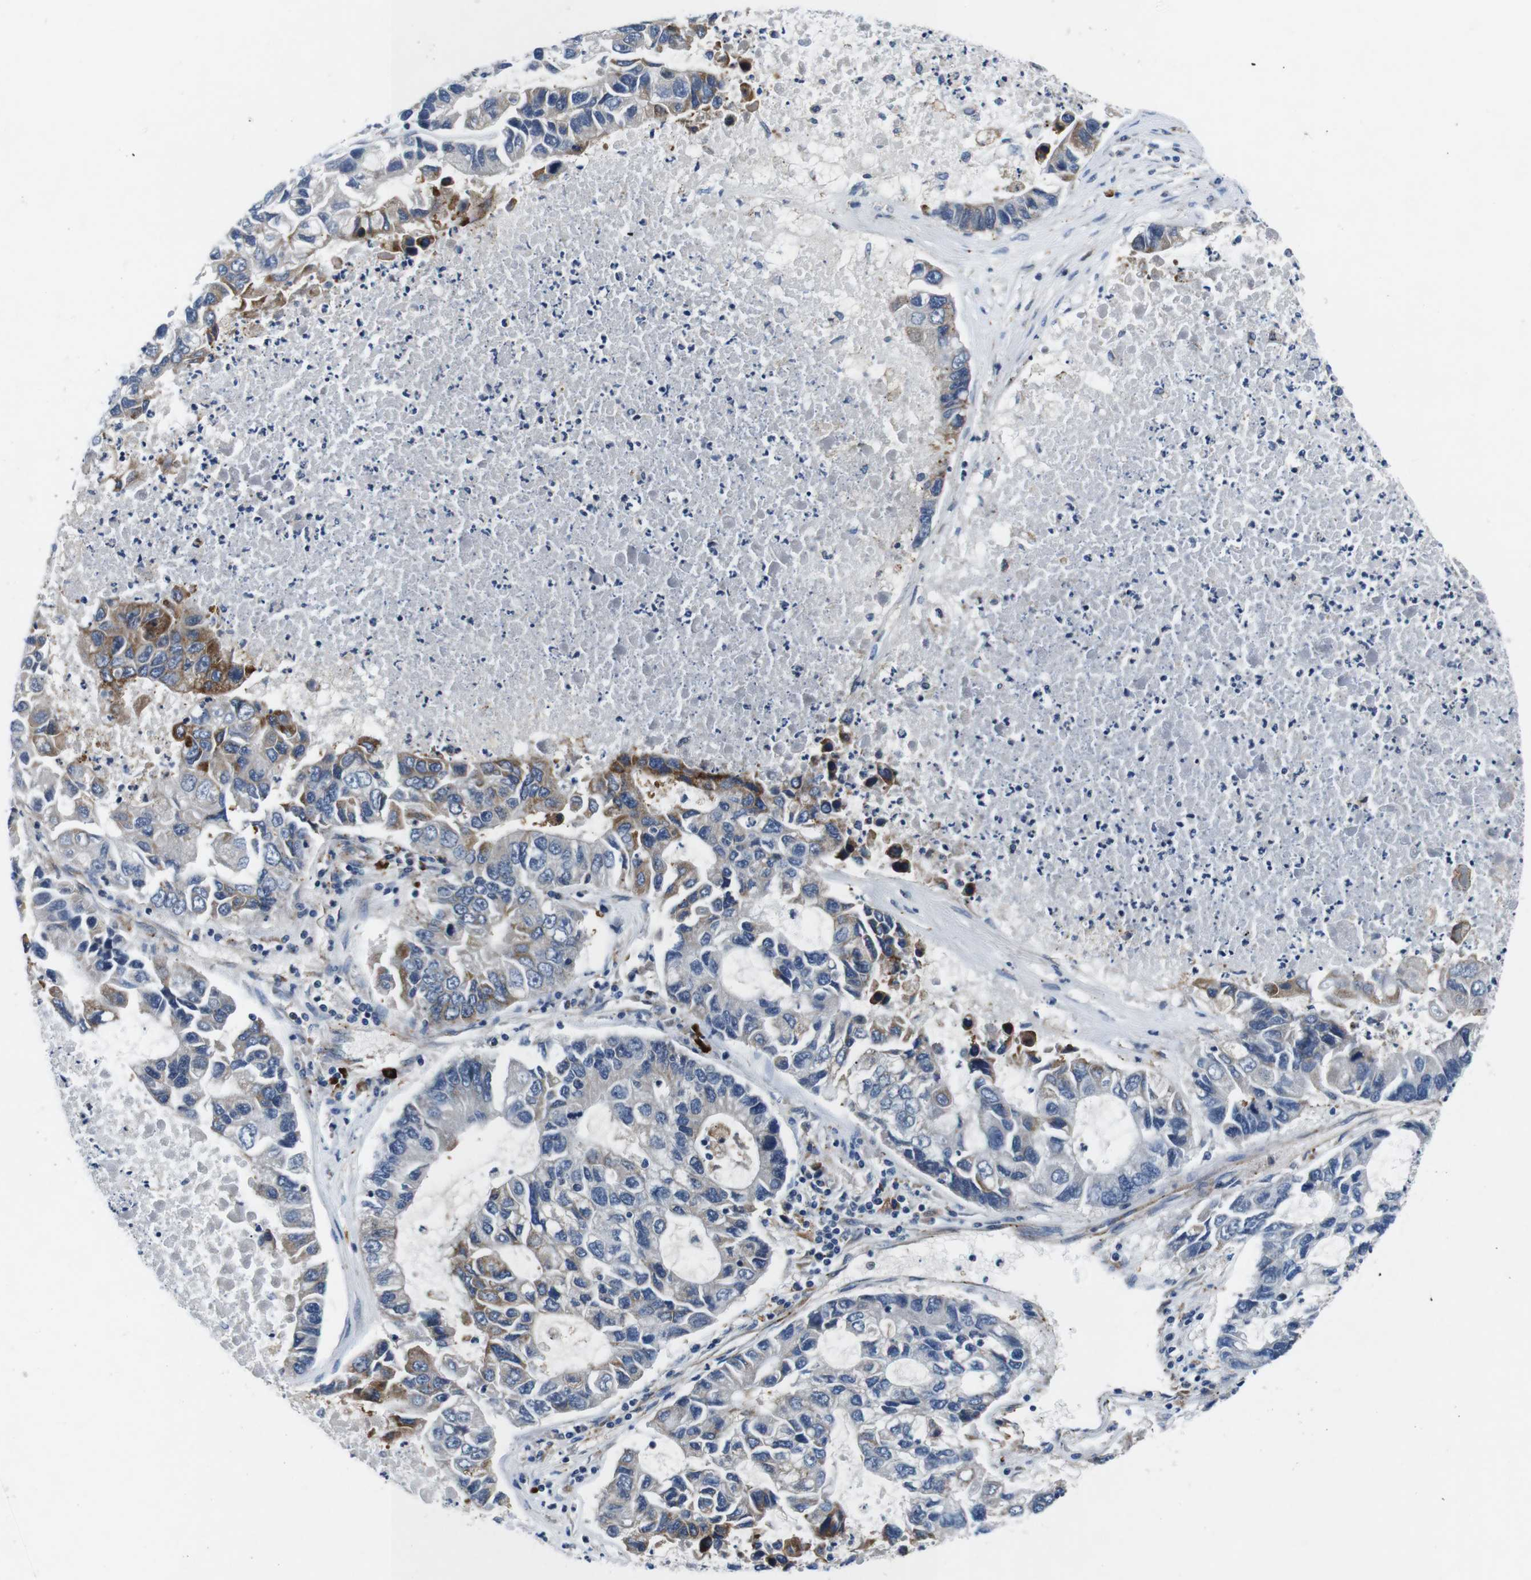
{"staining": {"intensity": "moderate", "quantity": "<25%", "location": "cytoplasmic/membranous"}, "tissue": "lung cancer", "cell_type": "Tumor cells", "image_type": "cancer", "snomed": [{"axis": "morphology", "description": "Adenocarcinoma, NOS"}, {"axis": "topography", "description": "Lung"}], "caption": "Lung adenocarcinoma tissue displays moderate cytoplasmic/membranous expression in about <25% of tumor cells", "gene": "JAK1", "patient": {"sex": "female", "age": 51}}